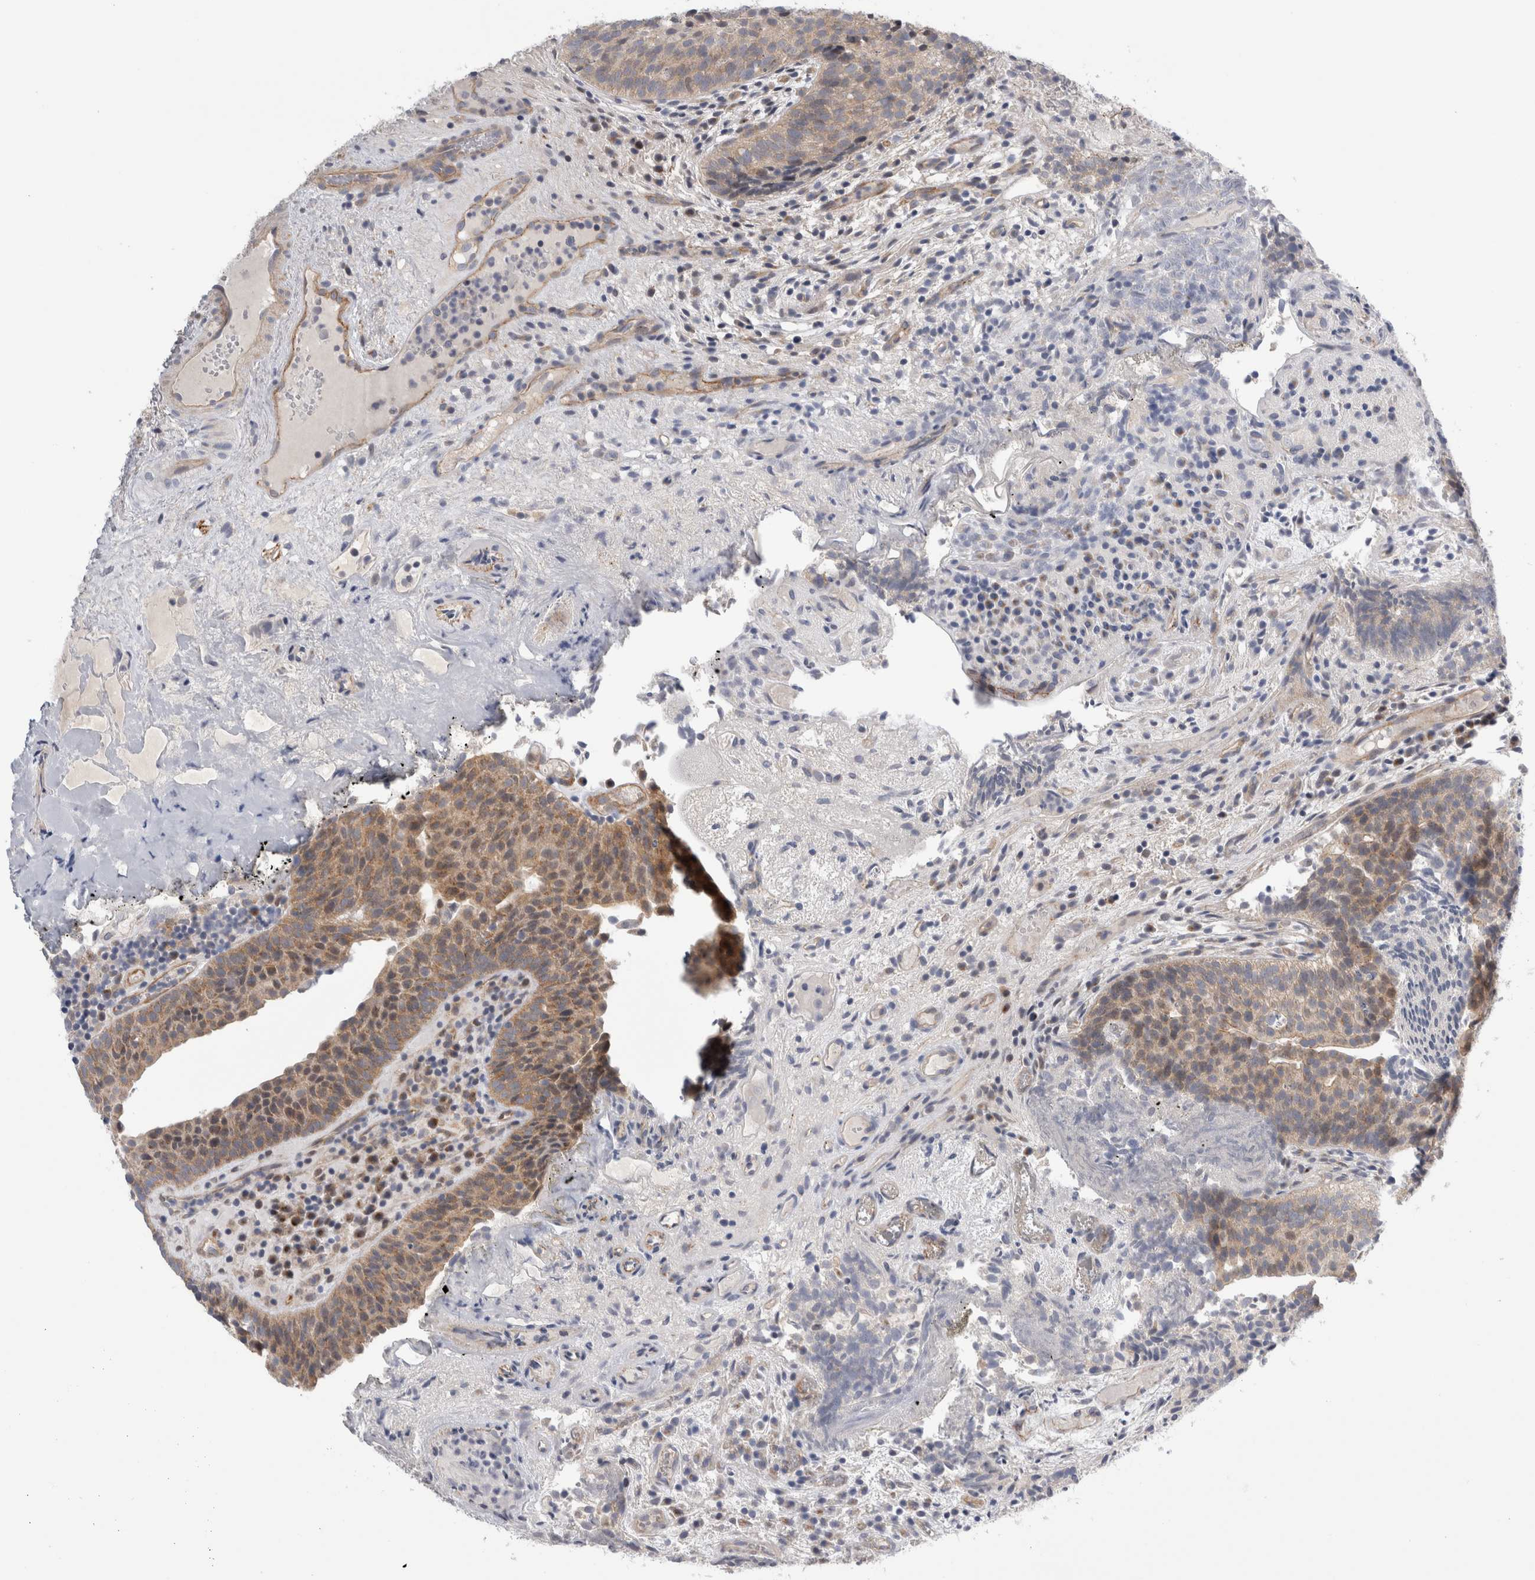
{"staining": {"intensity": "moderate", "quantity": "<25%", "location": "cytoplasmic/membranous,nuclear"}, "tissue": "urothelial cancer", "cell_type": "Tumor cells", "image_type": "cancer", "snomed": [{"axis": "morphology", "description": "Urothelial carcinoma, Low grade"}, {"axis": "topography", "description": "Urinary bladder"}], "caption": "Protein staining of low-grade urothelial carcinoma tissue reveals moderate cytoplasmic/membranous and nuclear expression in approximately <25% of tumor cells.", "gene": "TAFA5", "patient": {"sex": "male", "age": 86}}